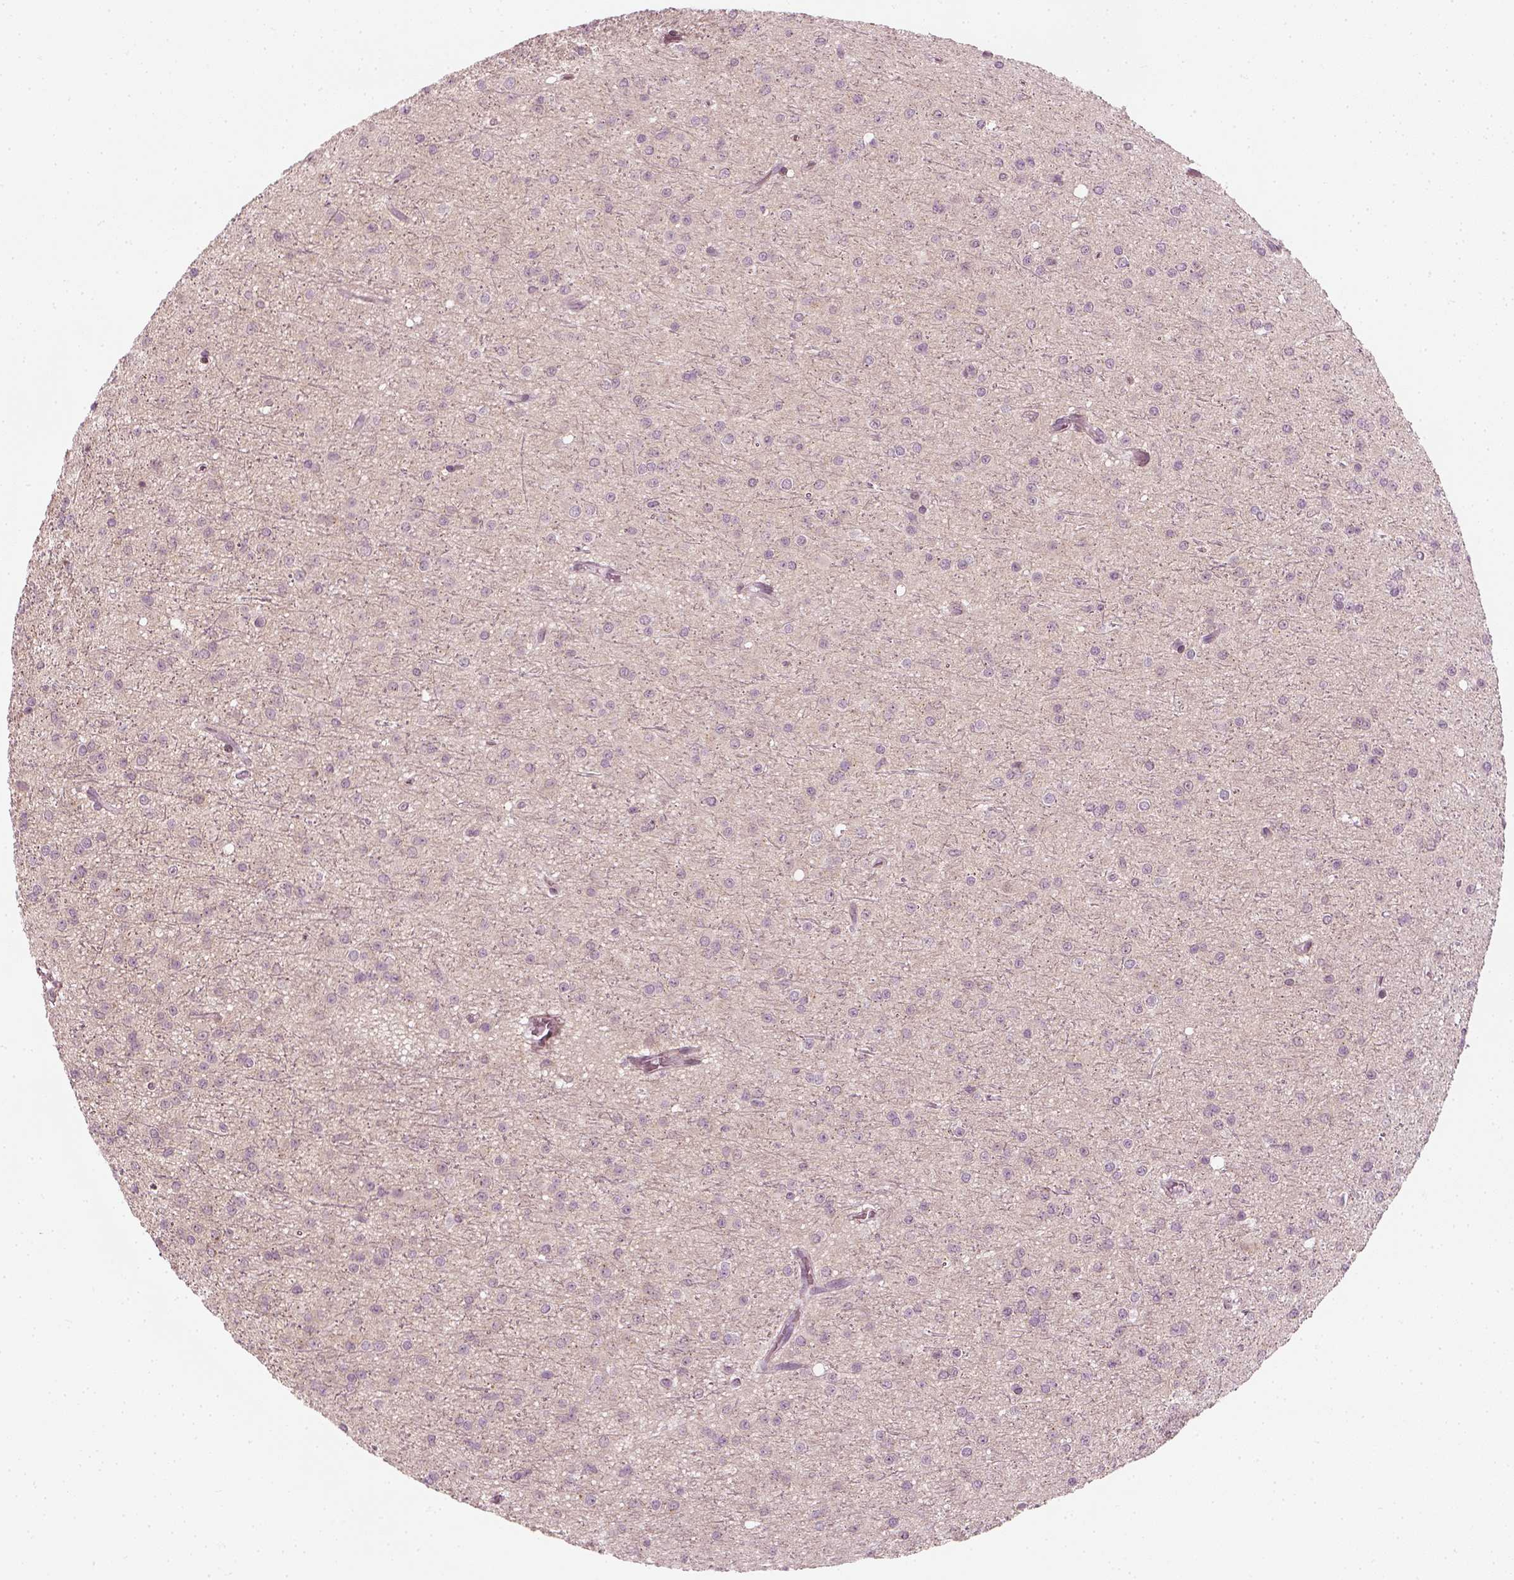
{"staining": {"intensity": "negative", "quantity": "none", "location": "none"}, "tissue": "glioma", "cell_type": "Tumor cells", "image_type": "cancer", "snomed": [{"axis": "morphology", "description": "Glioma, malignant, Low grade"}, {"axis": "topography", "description": "Brain"}], "caption": "Immunohistochemical staining of glioma reveals no significant expression in tumor cells.", "gene": "MLIP", "patient": {"sex": "male", "age": 27}}